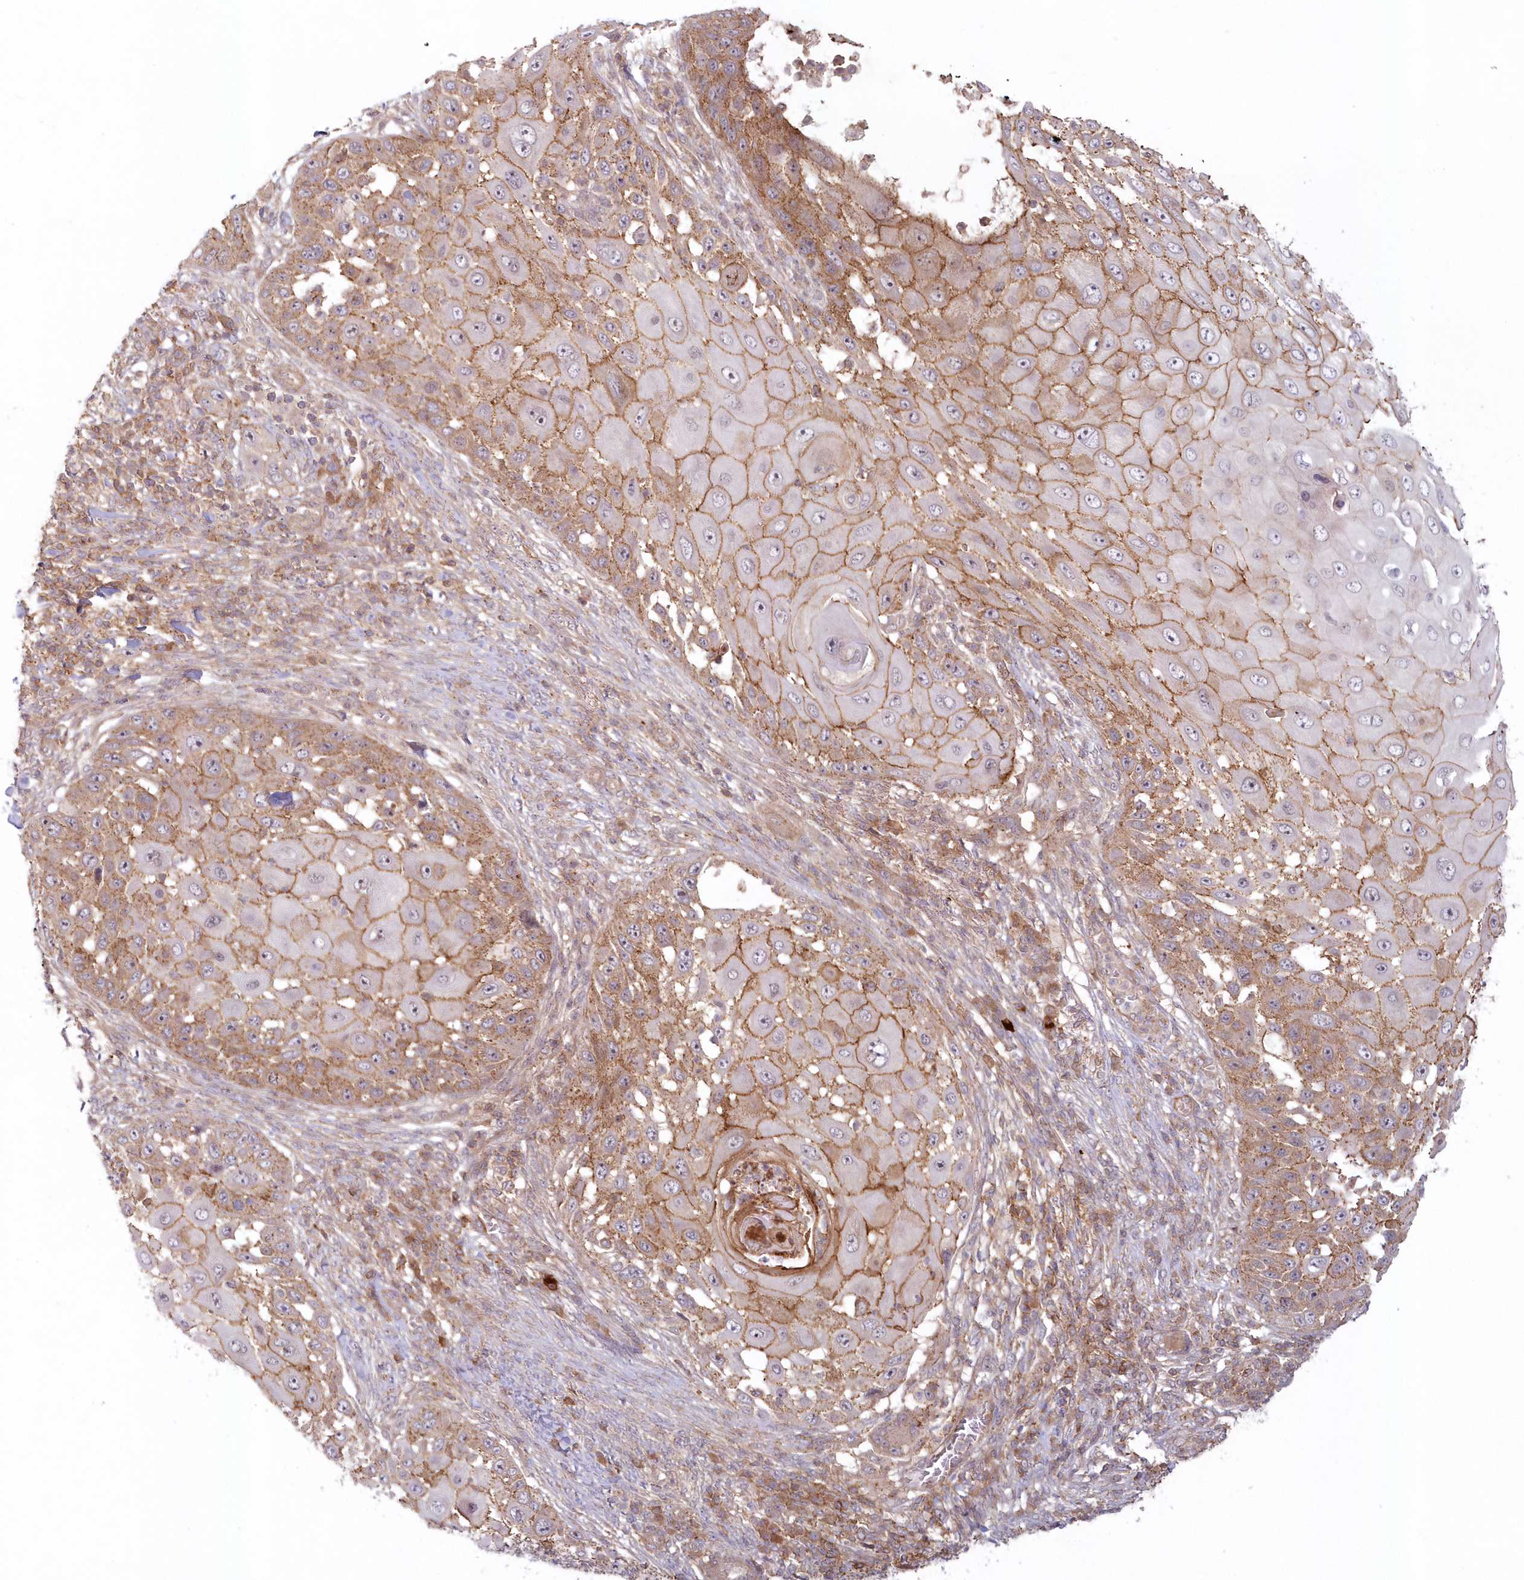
{"staining": {"intensity": "strong", "quantity": ">75%", "location": "cytoplasmic/membranous"}, "tissue": "skin cancer", "cell_type": "Tumor cells", "image_type": "cancer", "snomed": [{"axis": "morphology", "description": "Squamous cell carcinoma, NOS"}, {"axis": "topography", "description": "Skin"}], "caption": "Immunohistochemical staining of human squamous cell carcinoma (skin) exhibits high levels of strong cytoplasmic/membranous protein expression in about >75% of tumor cells.", "gene": "TOGARAM2", "patient": {"sex": "female", "age": 44}}